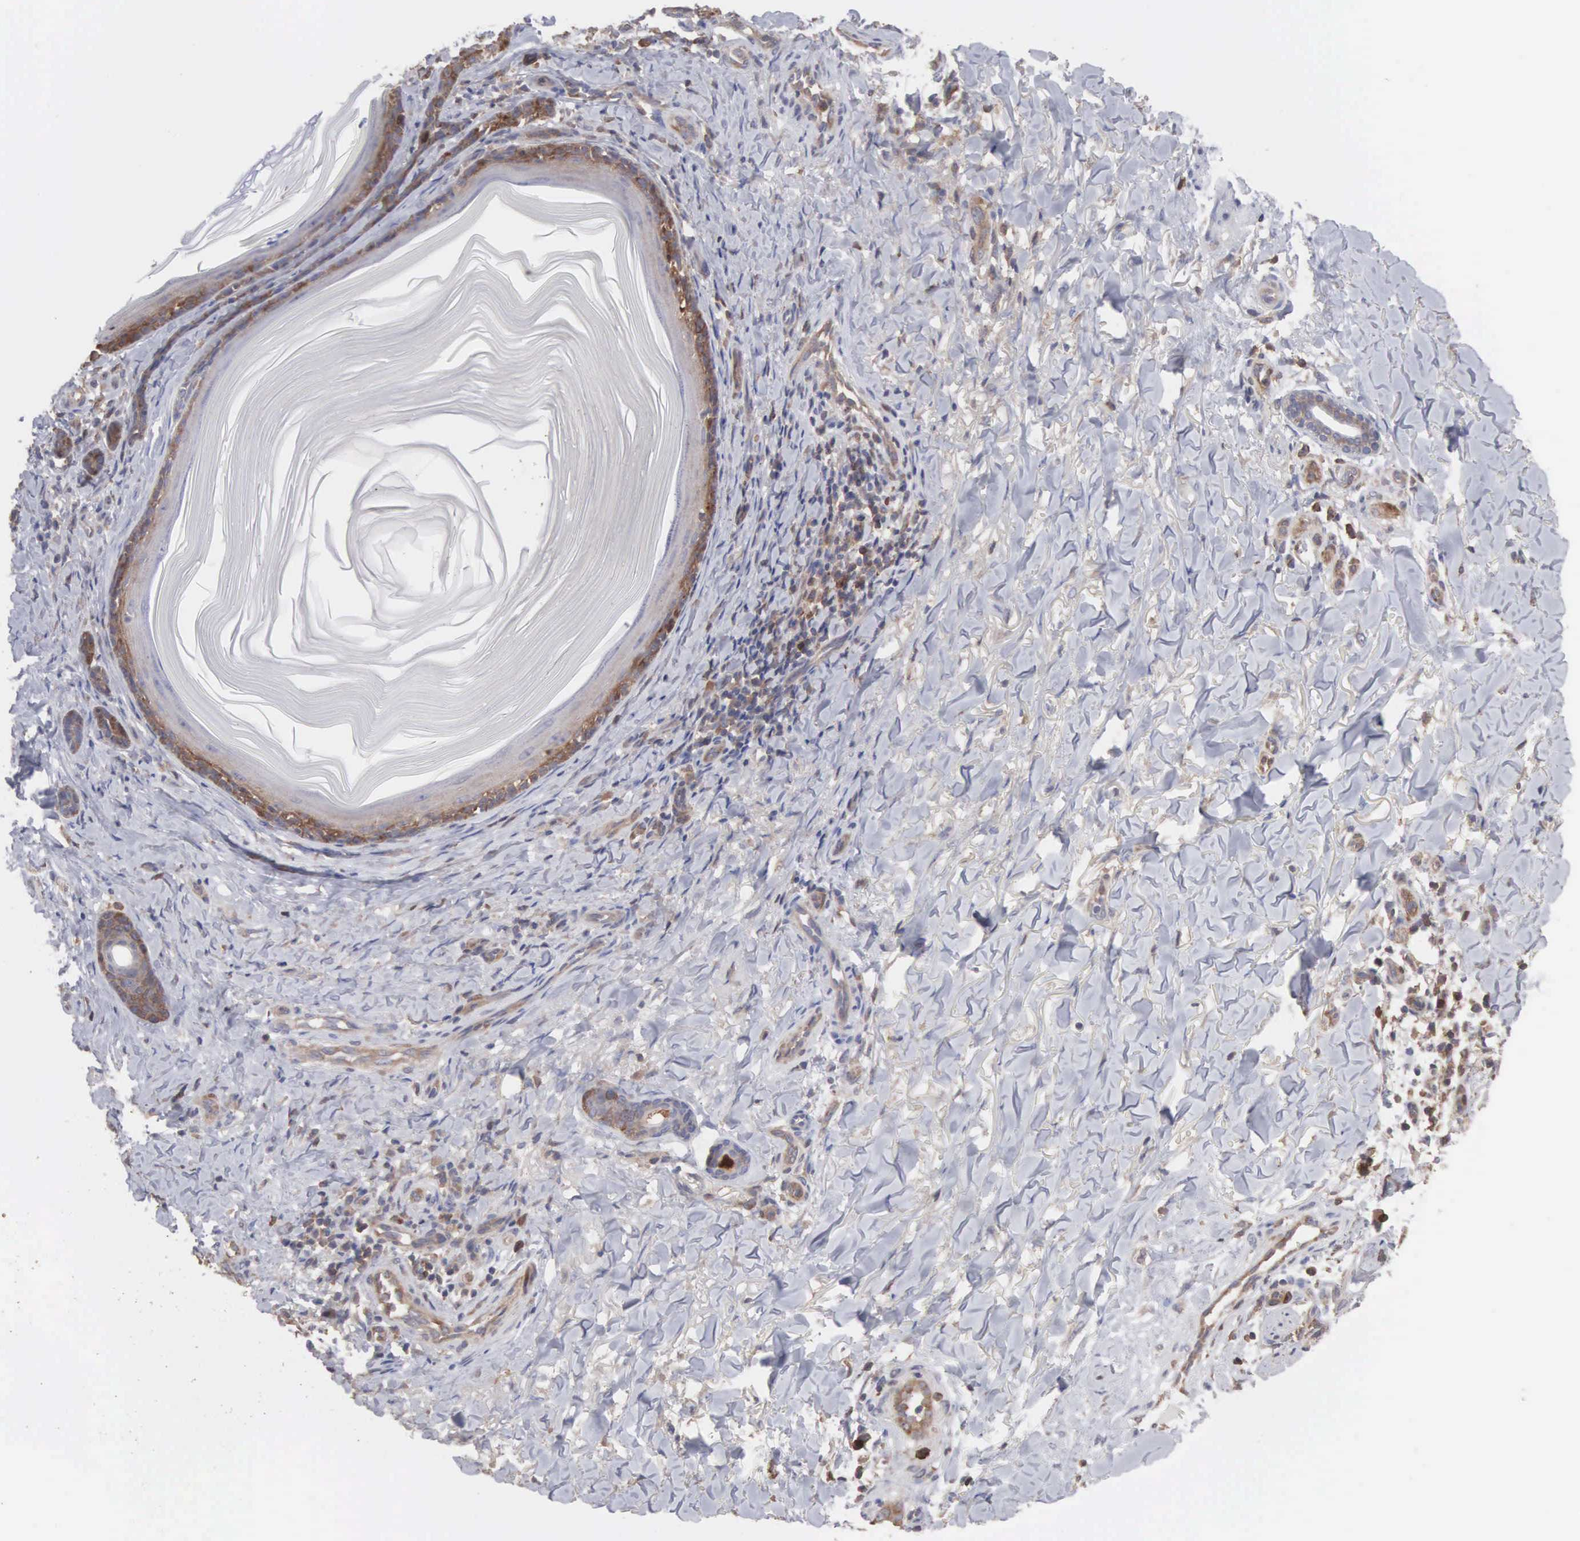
{"staining": {"intensity": "moderate", "quantity": "25%-75%", "location": "cytoplasmic/membranous"}, "tissue": "skin cancer", "cell_type": "Tumor cells", "image_type": "cancer", "snomed": [{"axis": "morphology", "description": "Normal tissue, NOS"}, {"axis": "morphology", "description": "Basal cell carcinoma"}, {"axis": "topography", "description": "Skin"}], "caption": "Tumor cells show moderate cytoplasmic/membranous positivity in about 25%-75% of cells in skin cancer.", "gene": "MTHFD1", "patient": {"sex": "male", "age": 81}}